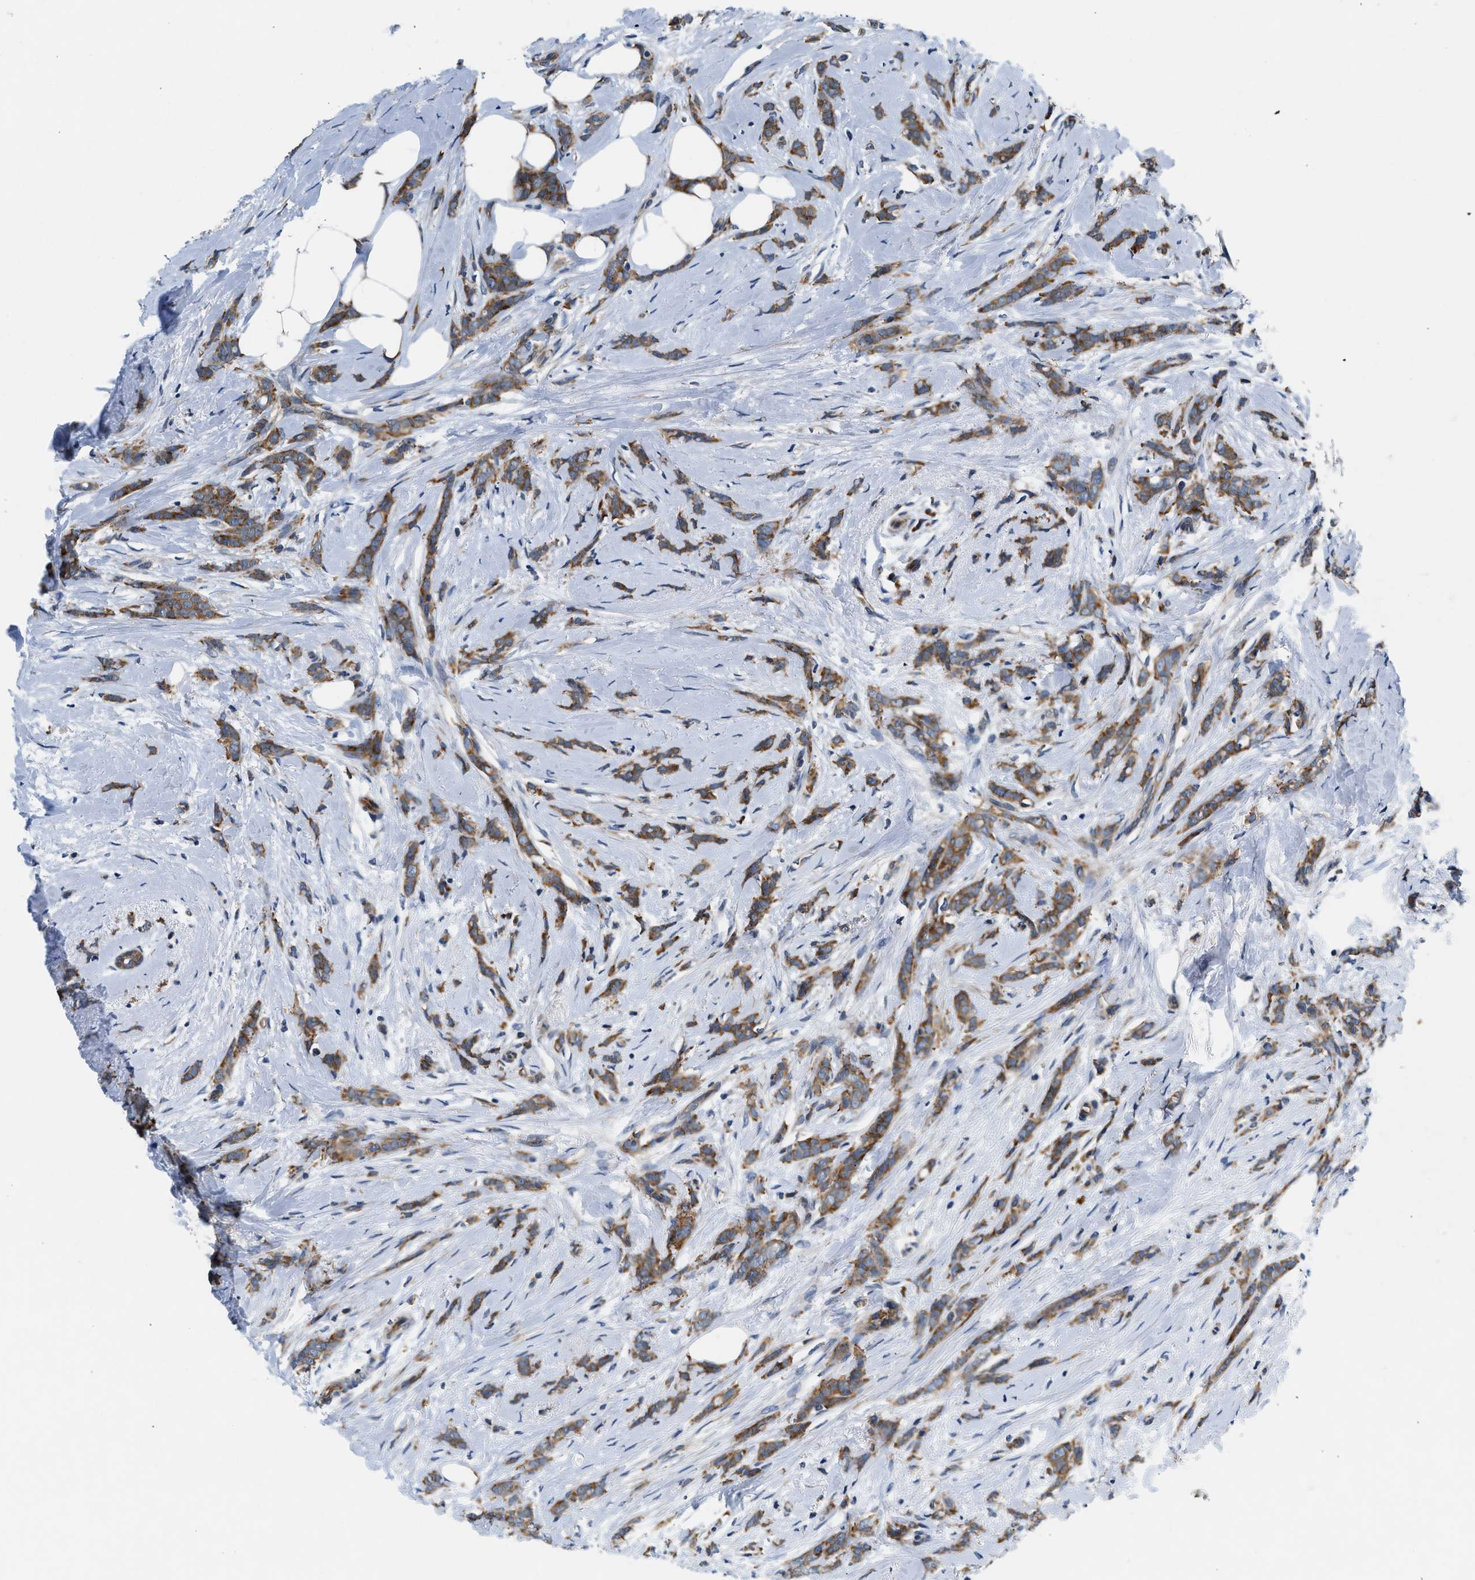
{"staining": {"intensity": "moderate", "quantity": ">75%", "location": "cytoplasmic/membranous"}, "tissue": "breast cancer", "cell_type": "Tumor cells", "image_type": "cancer", "snomed": [{"axis": "morphology", "description": "Lobular carcinoma, in situ"}, {"axis": "morphology", "description": "Lobular carcinoma"}, {"axis": "topography", "description": "Breast"}], "caption": "Brown immunohistochemical staining in human breast cancer displays moderate cytoplasmic/membranous positivity in approximately >75% of tumor cells. The protein of interest is shown in brown color, while the nuclei are stained blue.", "gene": "PA2G4", "patient": {"sex": "female", "age": 41}}